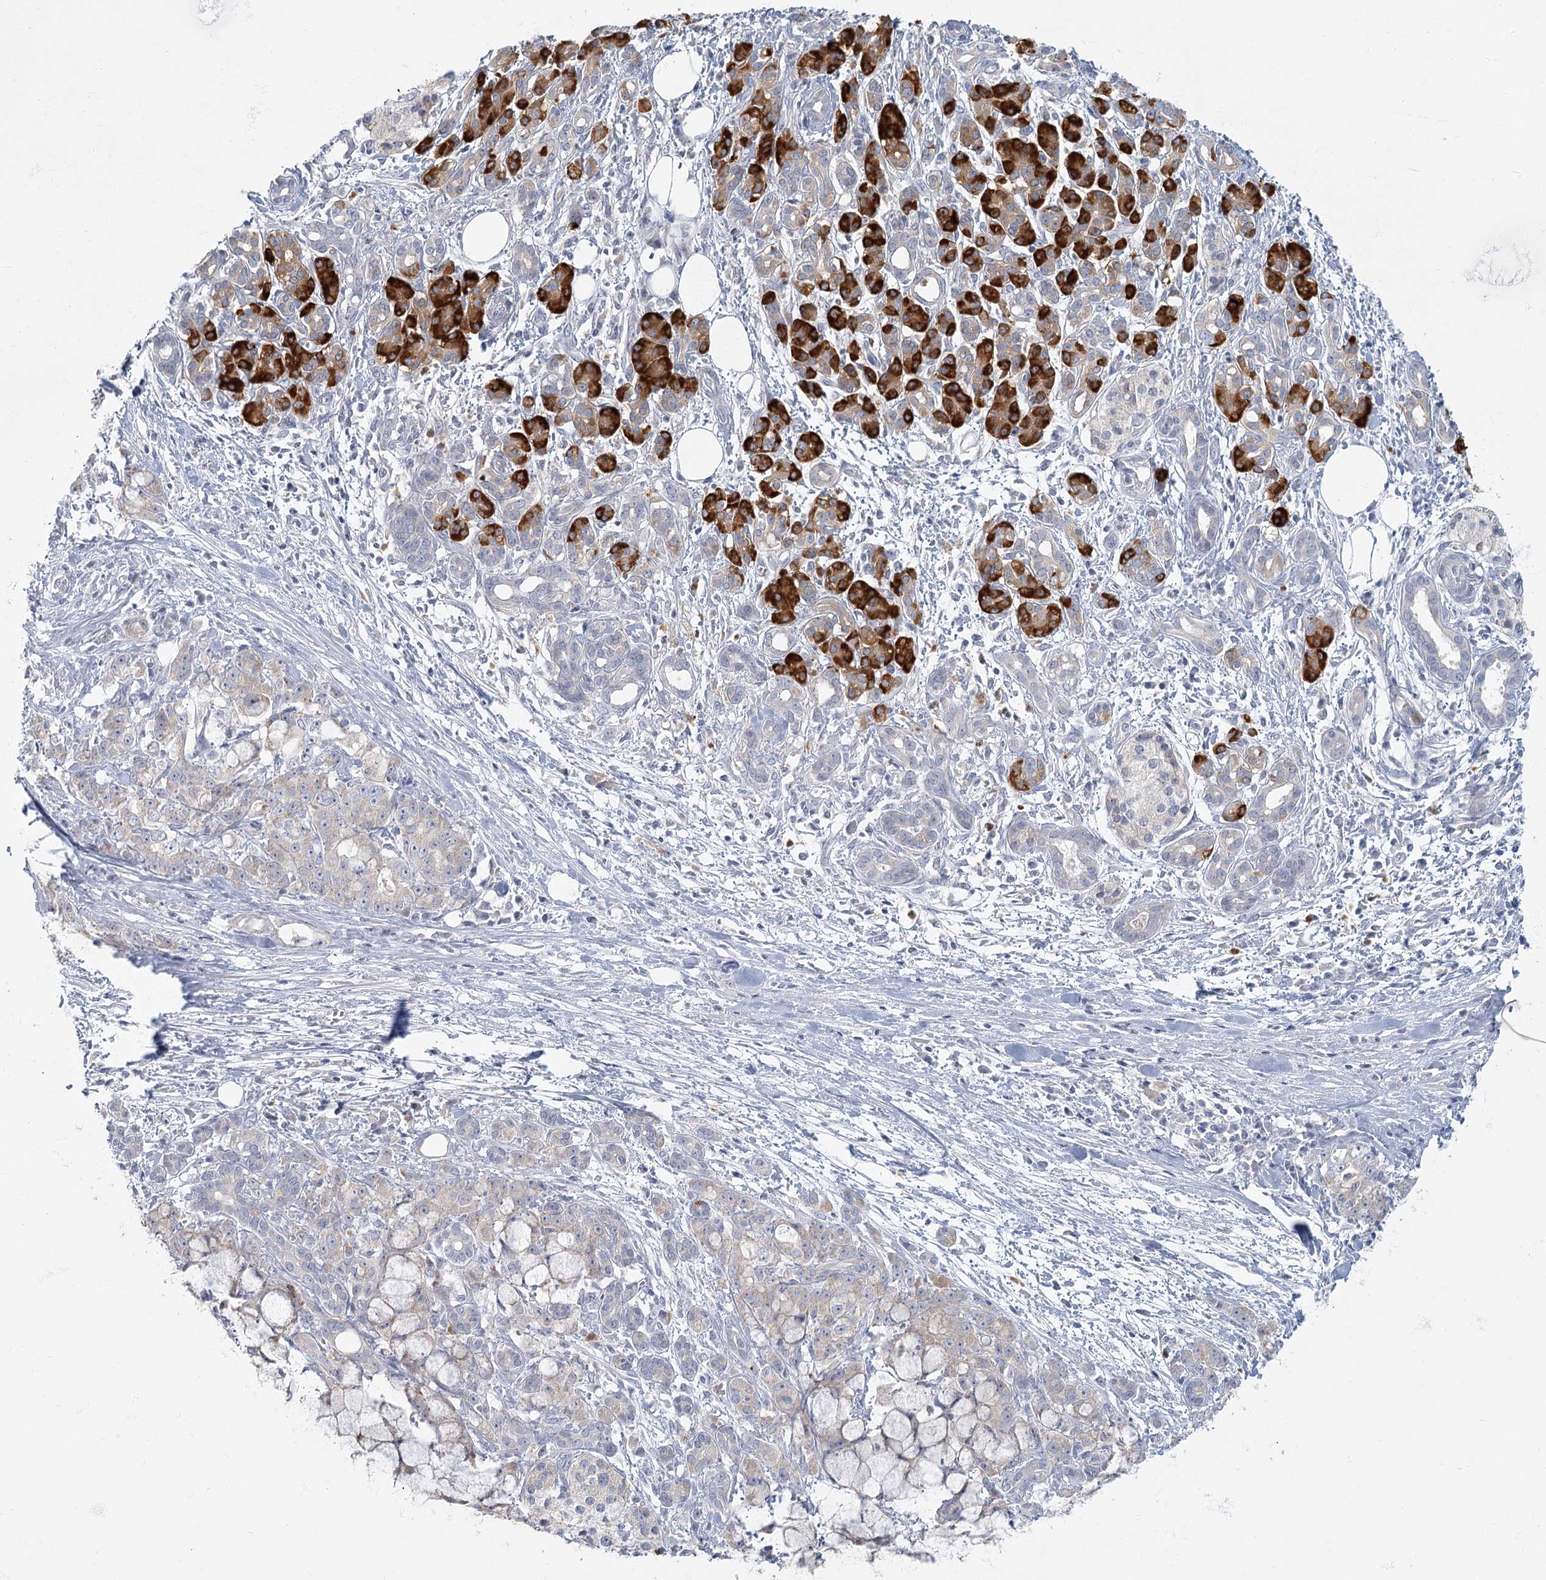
{"staining": {"intensity": "negative", "quantity": "none", "location": "none"}, "tissue": "pancreatic cancer", "cell_type": "Tumor cells", "image_type": "cancer", "snomed": [{"axis": "morphology", "description": "Adenocarcinoma, NOS"}, {"axis": "topography", "description": "Pancreas"}], "caption": "Adenocarcinoma (pancreatic) stained for a protein using IHC reveals no staining tumor cells.", "gene": "FAM110C", "patient": {"sex": "female", "age": 73}}